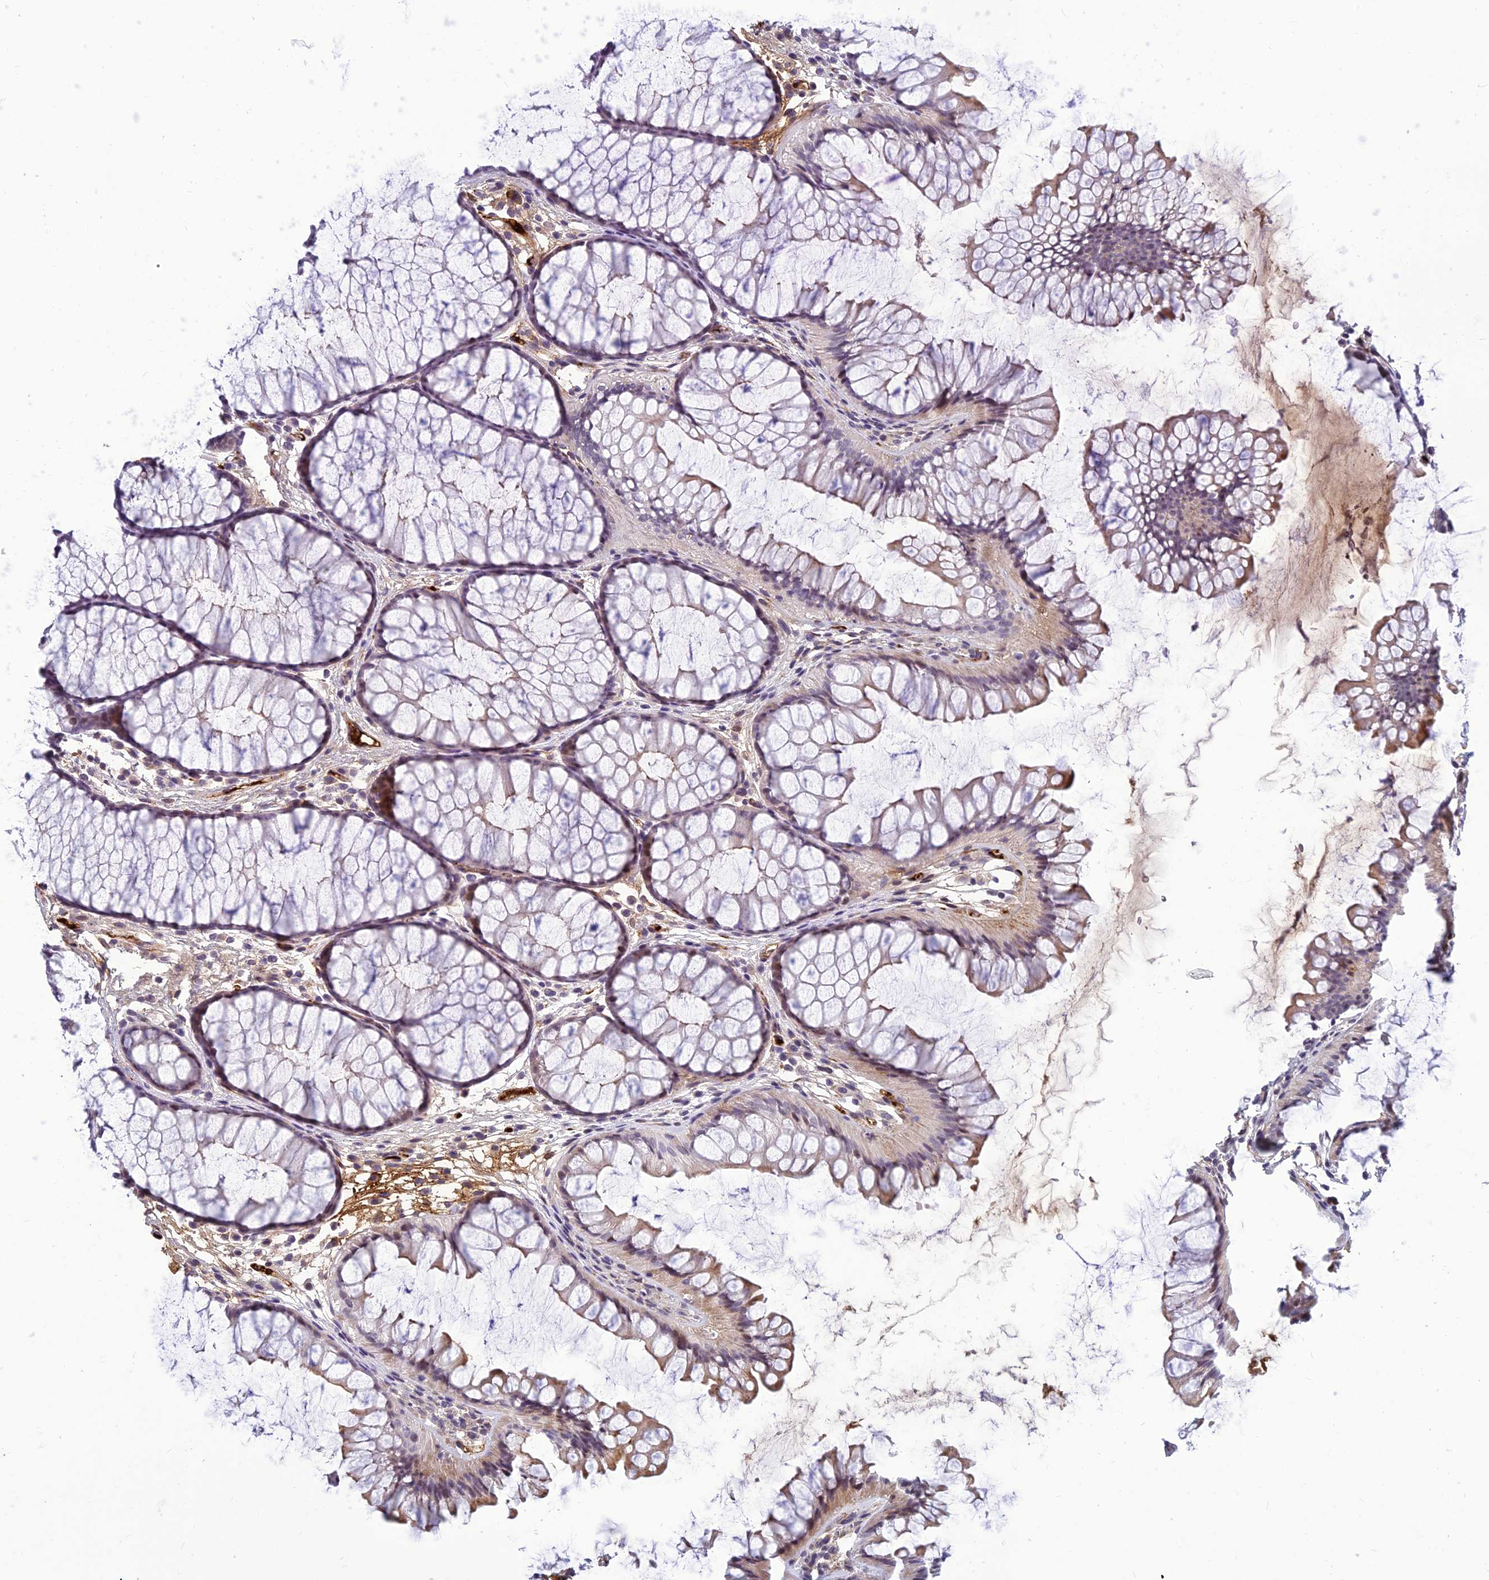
{"staining": {"intensity": "weak", "quantity": ">75%", "location": "cytoplasmic/membranous"}, "tissue": "colon", "cell_type": "Endothelial cells", "image_type": "normal", "snomed": [{"axis": "morphology", "description": "Normal tissue, NOS"}, {"axis": "topography", "description": "Colon"}], "caption": "Brown immunohistochemical staining in normal colon reveals weak cytoplasmic/membranous expression in approximately >75% of endothelial cells. (DAB (3,3'-diaminobenzidine) = brown stain, brightfield microscopy at high magnification).", "gene": "CLEC11A", "patient": {"sex": "female", "age": 82}}